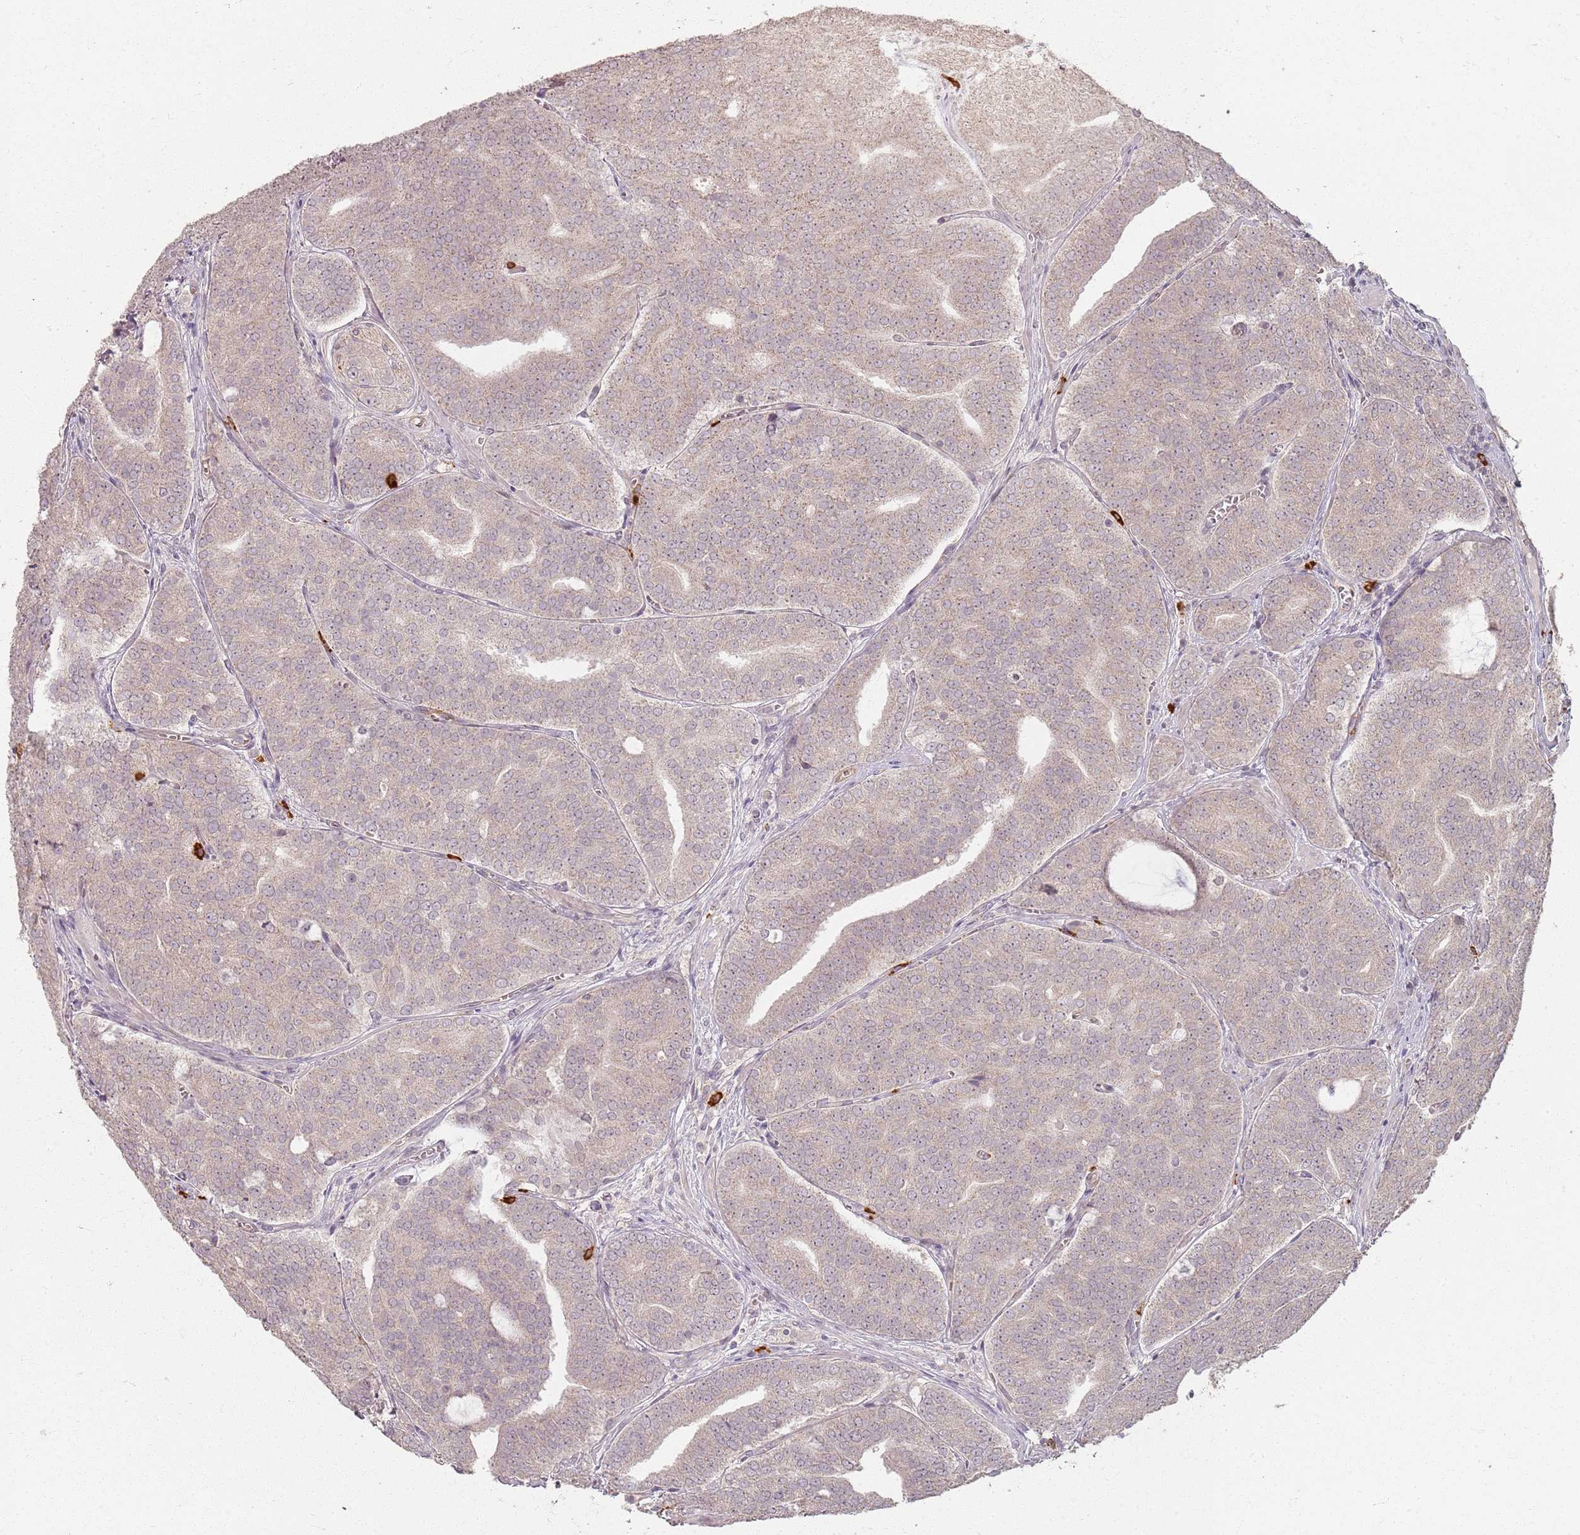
{"staining": {"intensity": "weak", "quantity": ">75%", "location": "cytoplasmic/membranous"}, "tissue": "prostate cancer", "cell_type": "Tumor cells", "image_type": "cancer", "snomed": [{"axis": "morphology", "description": "Adenocarcinoma, High grade"}, {"axis": "topography", "description": "Prostate"}], "caption": "High-grade adenocarcinoma (prostate) stained for a protein (brown) reveals weak cytoplasmic/membranous positive expression in about >75% of tumor cells.", "gene": "CCDC168", "patient": {"sex": "male", "age": 55}}